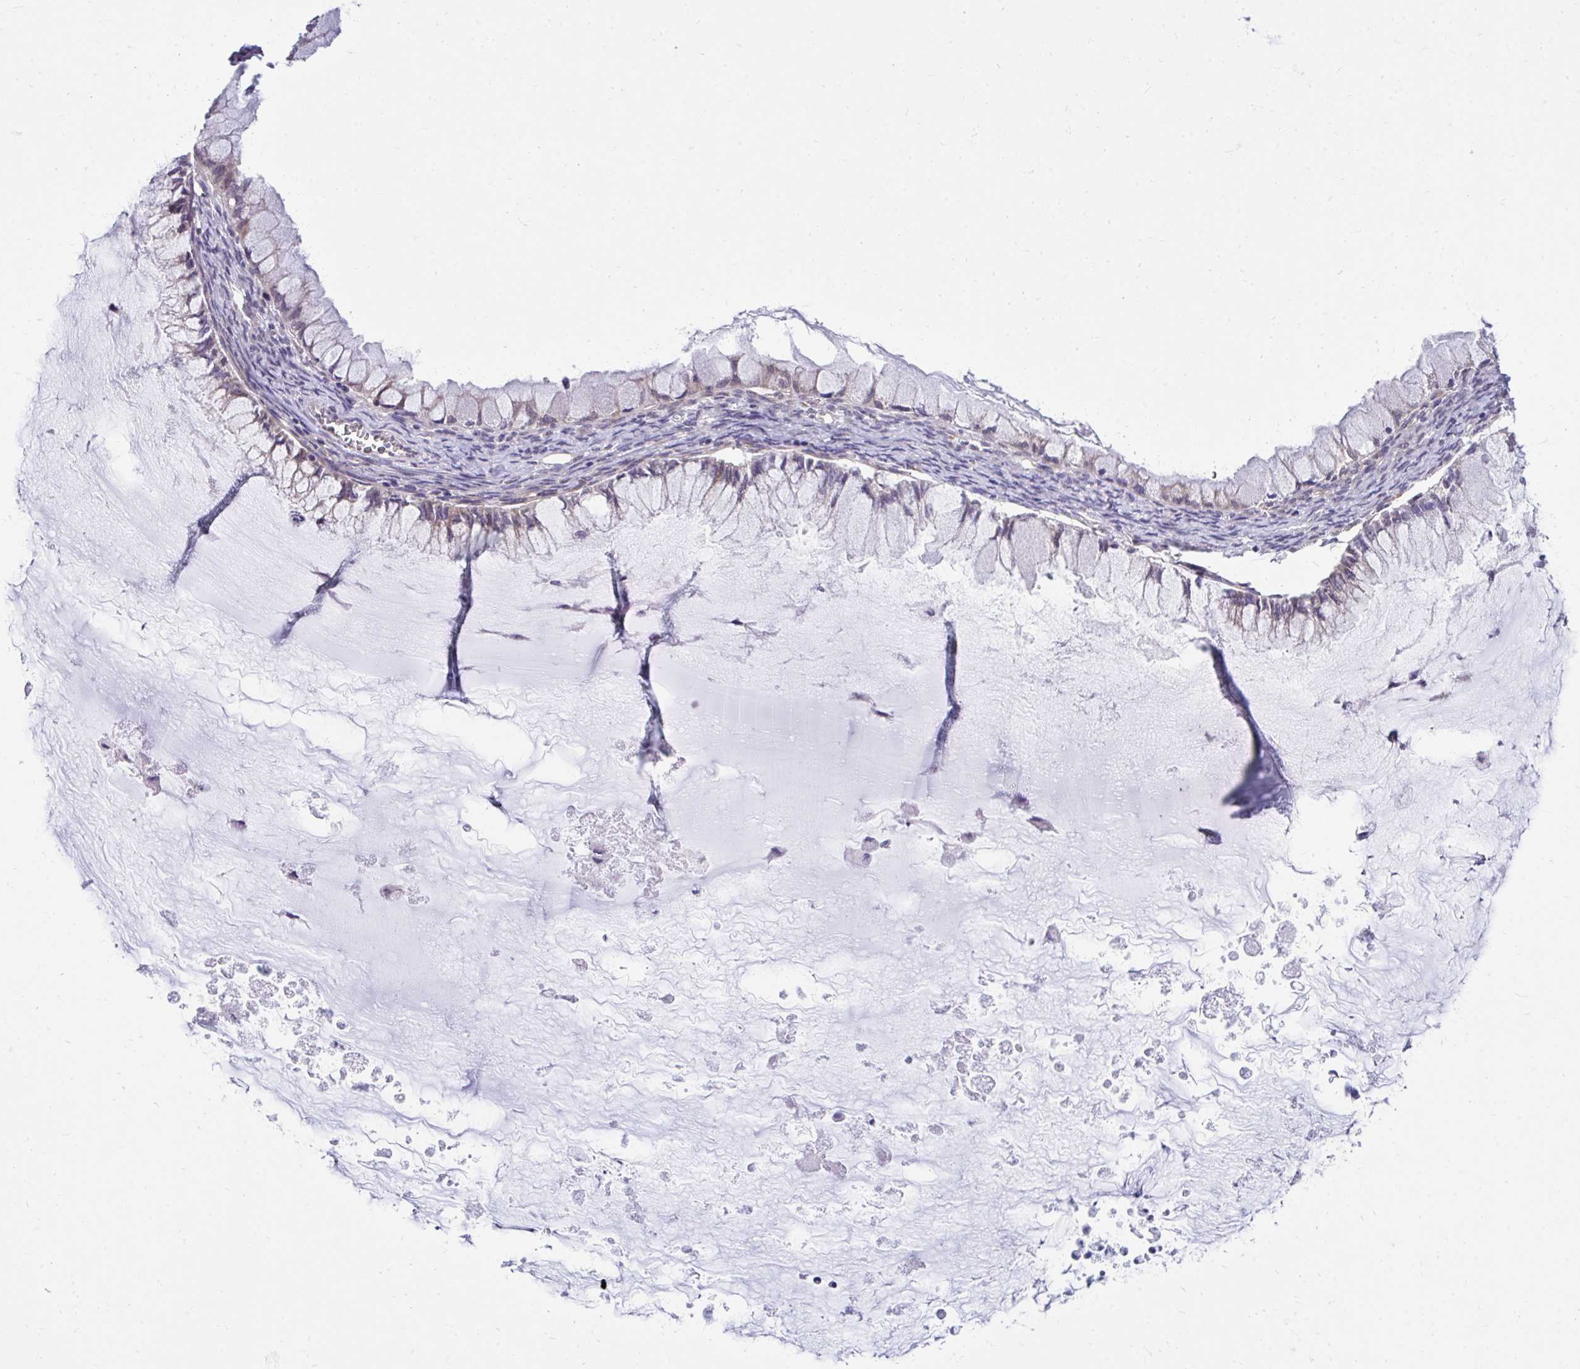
{"staining": {"intensity": "moderate", "quantity": "25%-75%", "location": "cytoplasmic/membranous"}, "tissue": "ovarian cancer", "cell_type": "Tumor cells", "image_type": "cancer", "snomed": [{"axis": "morphology", "description": "Cystadenocarcinoma, mucinous, NOS"}, {"axis": "topography", "description": "Ovary"}], "caption": "The image displays immunohistochemical staining of ovarian cancer (mucinous cystadenocarcinoma). There is moderate cytoplasmic/membranous staining is identified in approximately 25%-75% of tumor cells.", "gene": "SELENON", "patient": {"sex": "female", "age": 34}}